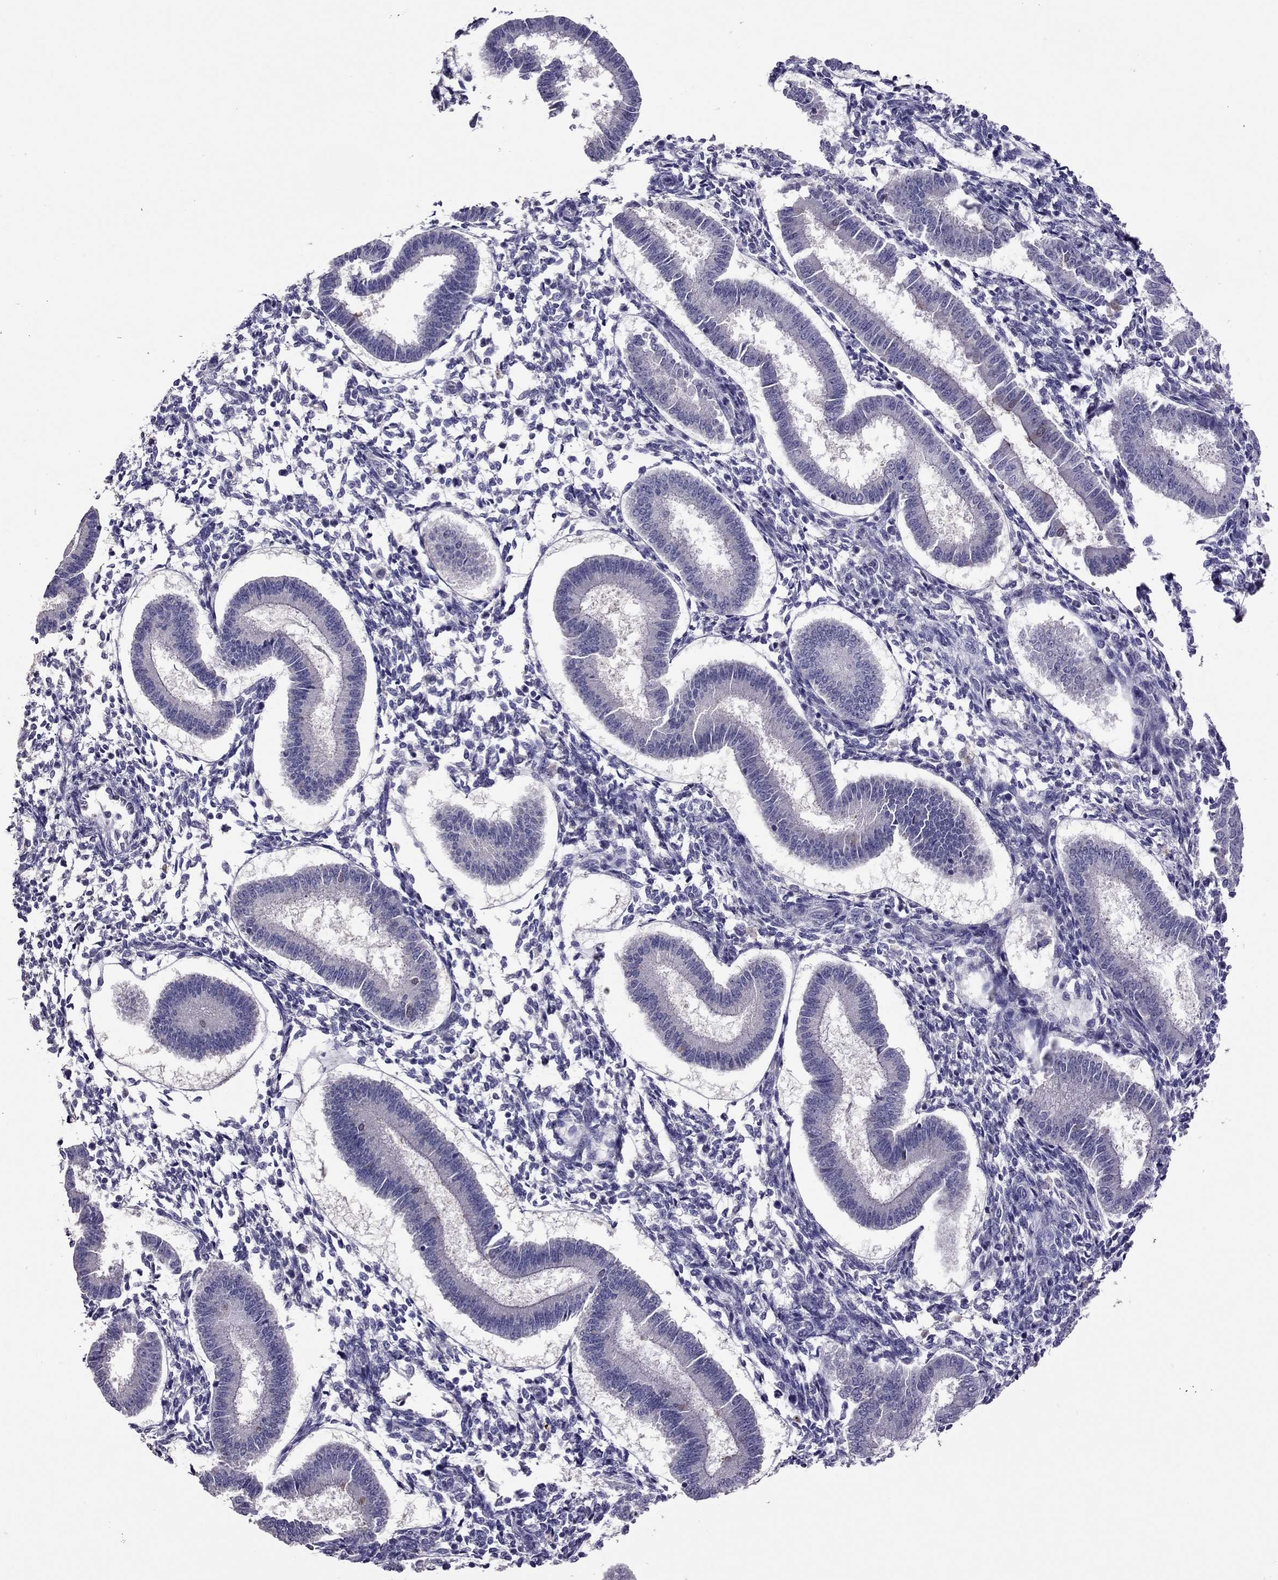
{"staining": {"intensity": "negative", "quantity": "none", "location": "none"}, "tissue": "endometrium", "cell_type": "Cells in endometrial stroma", "image_type": "normal", "snomed": [{"axis": "morphology", "description": "Normal tissue, NOS"}, {"axis": "topography", "description": "Endometrium"}], "caption": "Immunohistochemical staining of normal endometrium demonstrates no significant staining in cells in endometrial stroma.", "gene": "LRRC46", "patient": {"sex": "female", "age": 43}}